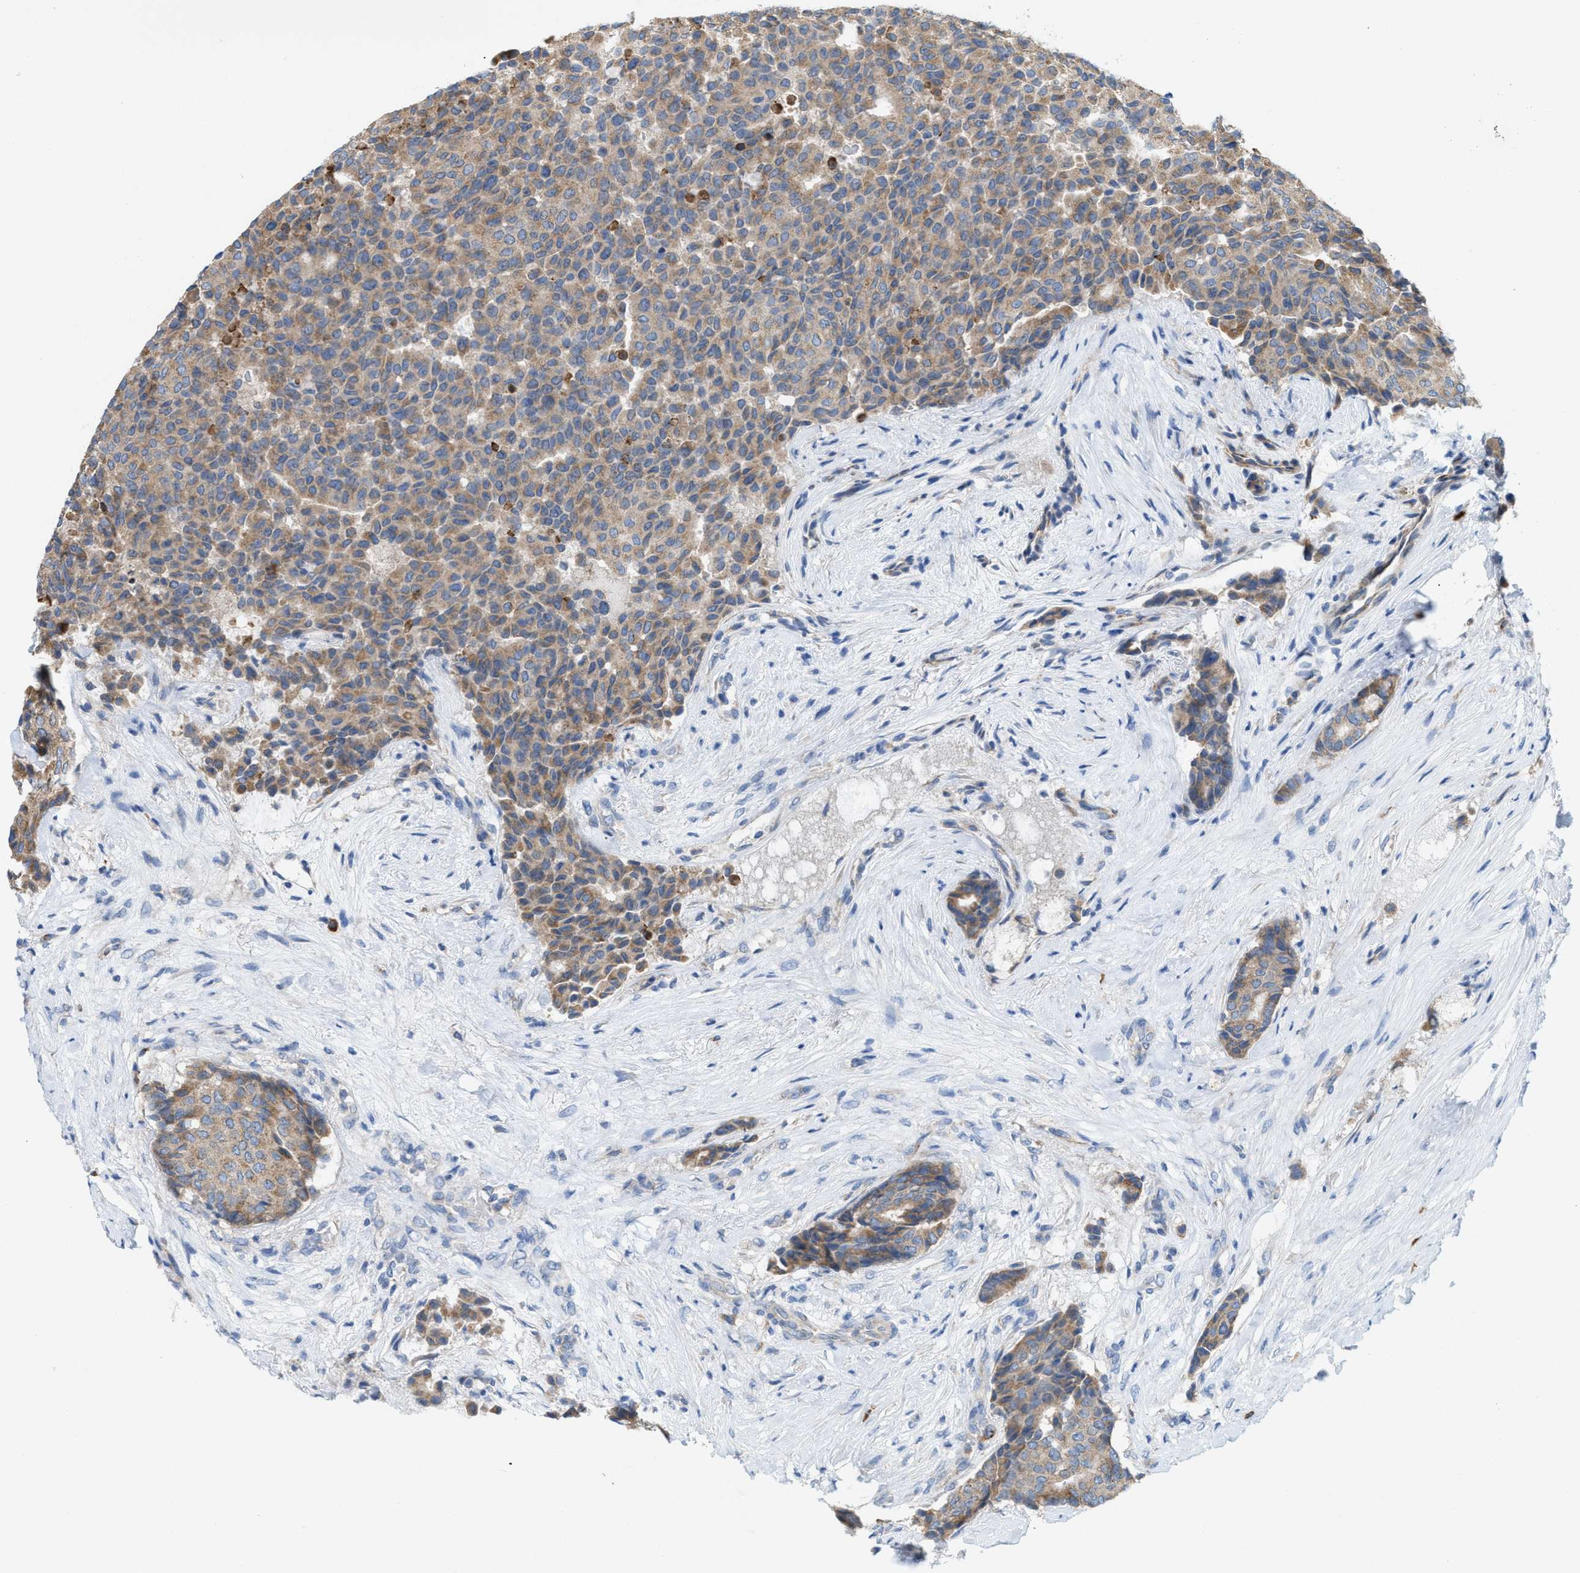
{"staining": {"intensity": "weak", "quantity": ">75%", "location": "cytoplasmic/membranous"}, "tissue": "breast cancer", "cell_type": "Tumor cells", "image_type": "cancer", "snomed": [{"axis": "morphology", "description": "Duct carcinoma"}, {"axis": "topography", "description": "Breast"}], "caption": "Breast cancer (intraductal carcinoma) was stained to show a protein in brown. There is low levels of weak cytoplasmic/membranous staining in approximately >75% of tumor cells. (Brightfield microscopy of DAB IHC at high magnification).", "gene": "DYNC2I1", "patient": {"sex": "female", "age": 75}}